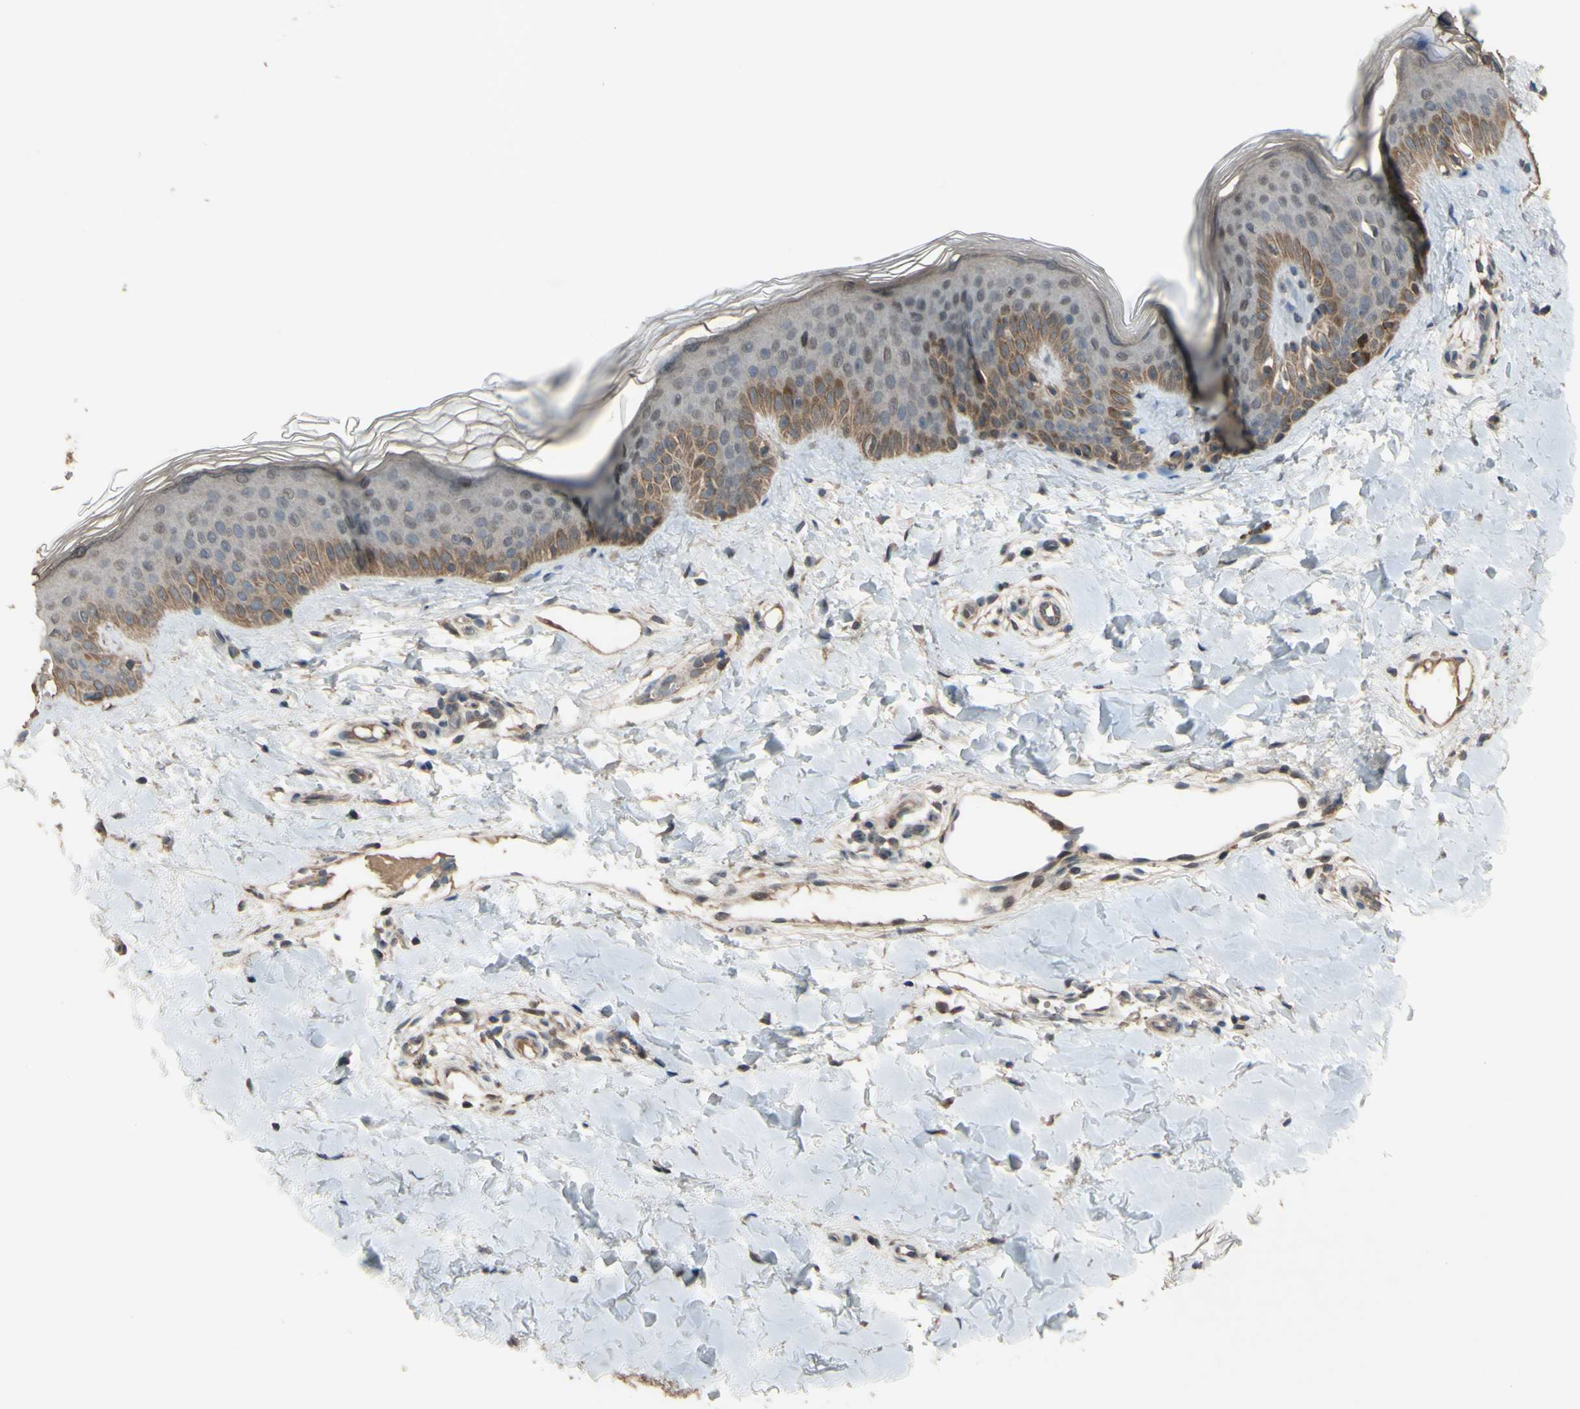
{"staining": {"intensity": "moderate", "quantity": ">75%", "location": "cytoplasmic/membranous"}, "tissue": "skin", "cell_type": "Fibroblasts", "image_type": "normal", "snomed": [{"axis": "morphology", "description": "Normal tissue, NOS"}, {"axis": "topography", "description": "Skin"}], "caption": "Protein expression analysis of benign skin displays moderate cytoplasmic/membranous positivity in about >75% of fibroblasts.", "gene": "CD164", "patient": {"sex": "male", "age": 16}}